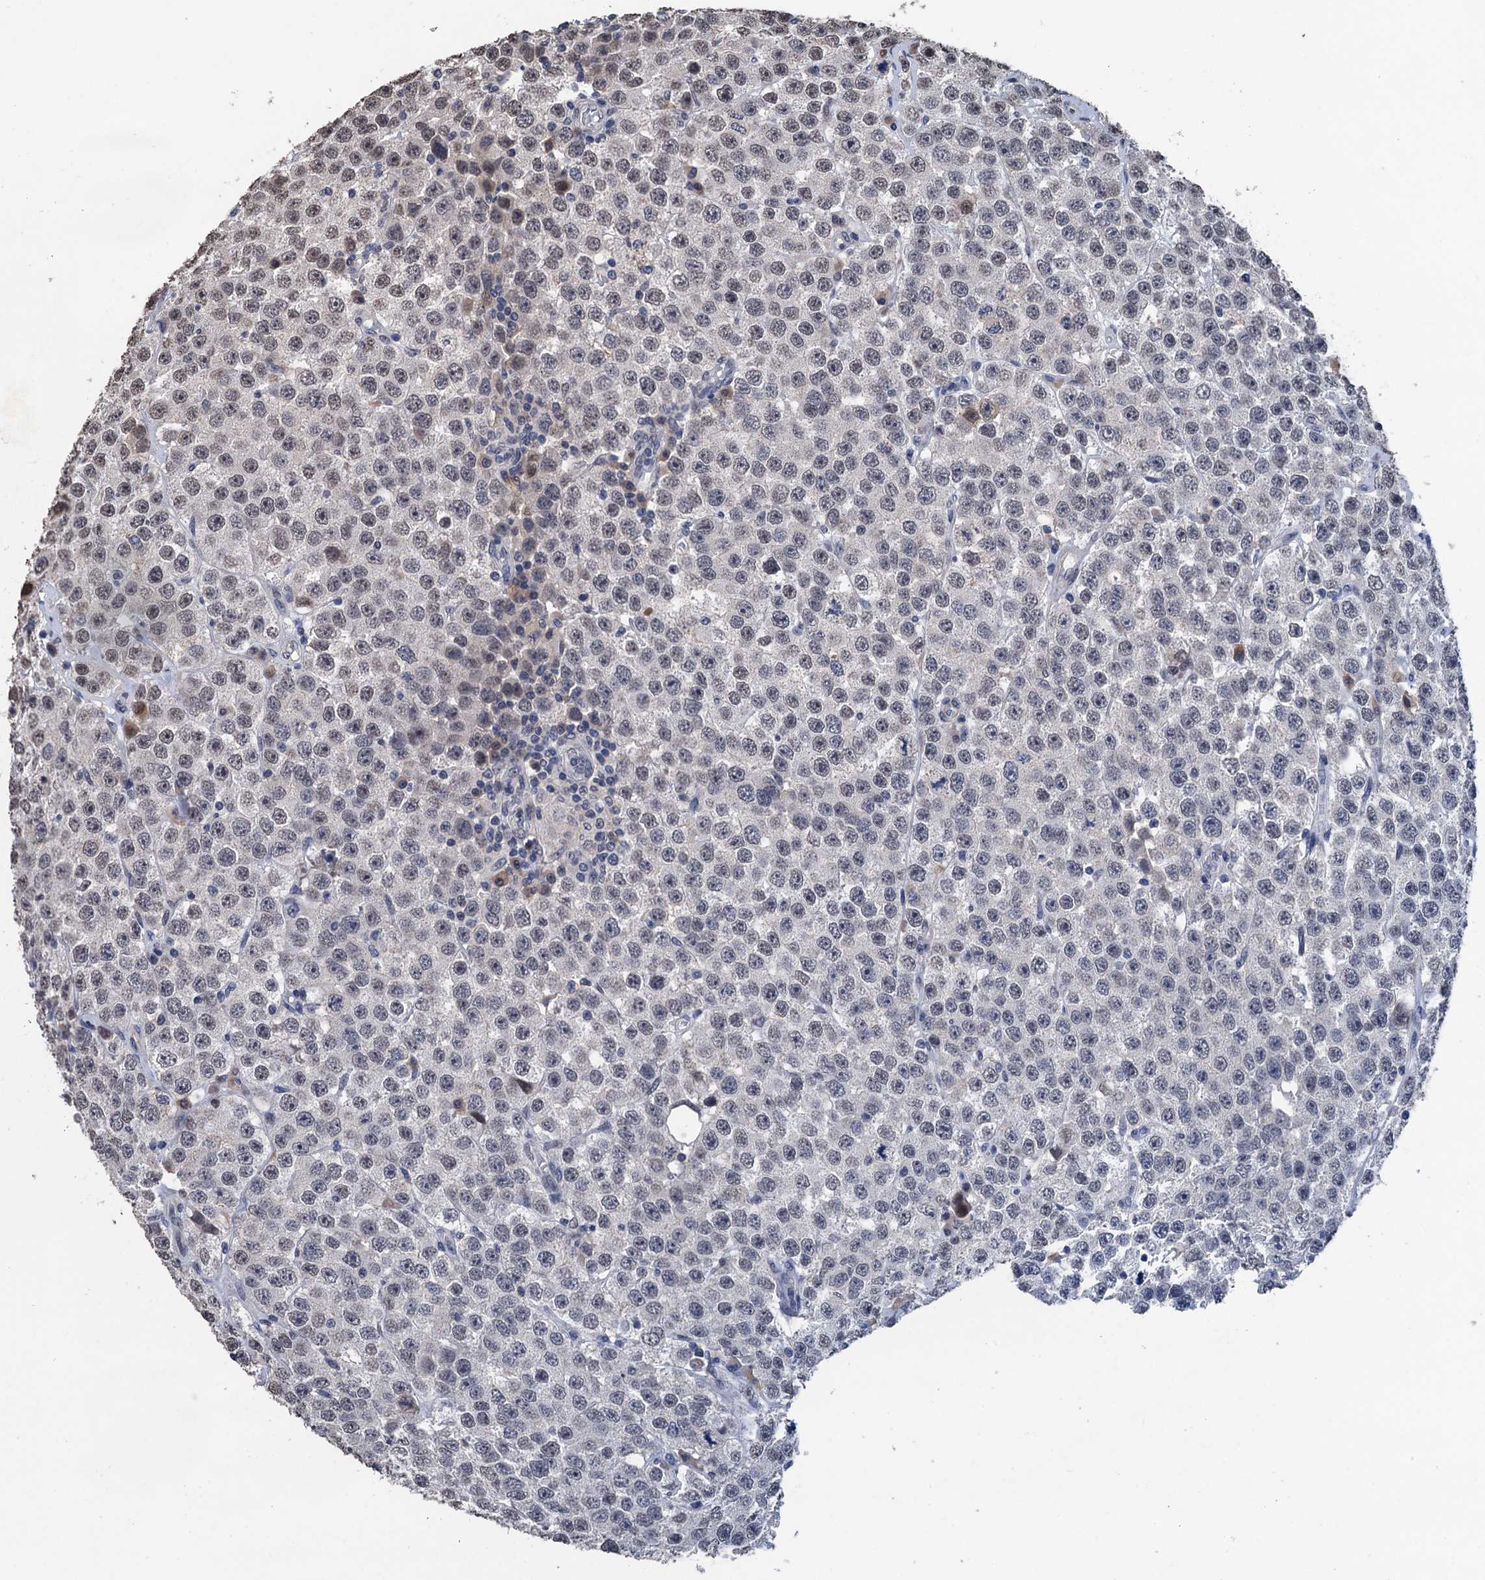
{"staining": {"intensity": "weak", "quantity": "<25%", "location": "nuclear"}, "tissue": "testis cancer", "cell_type": "Tumor cells", "image_type": "cancer", "snomed": [{"axis": "morphology", "description": "Seminoma, NOS"}, {"axis": "topography", "description": "Testis"}], "caption": "Seminoma (testis) stained for a protein using IHC displays no expression tumor cells.", "gene": "ART5", "patient": {"sex": "male", "age": 28}}